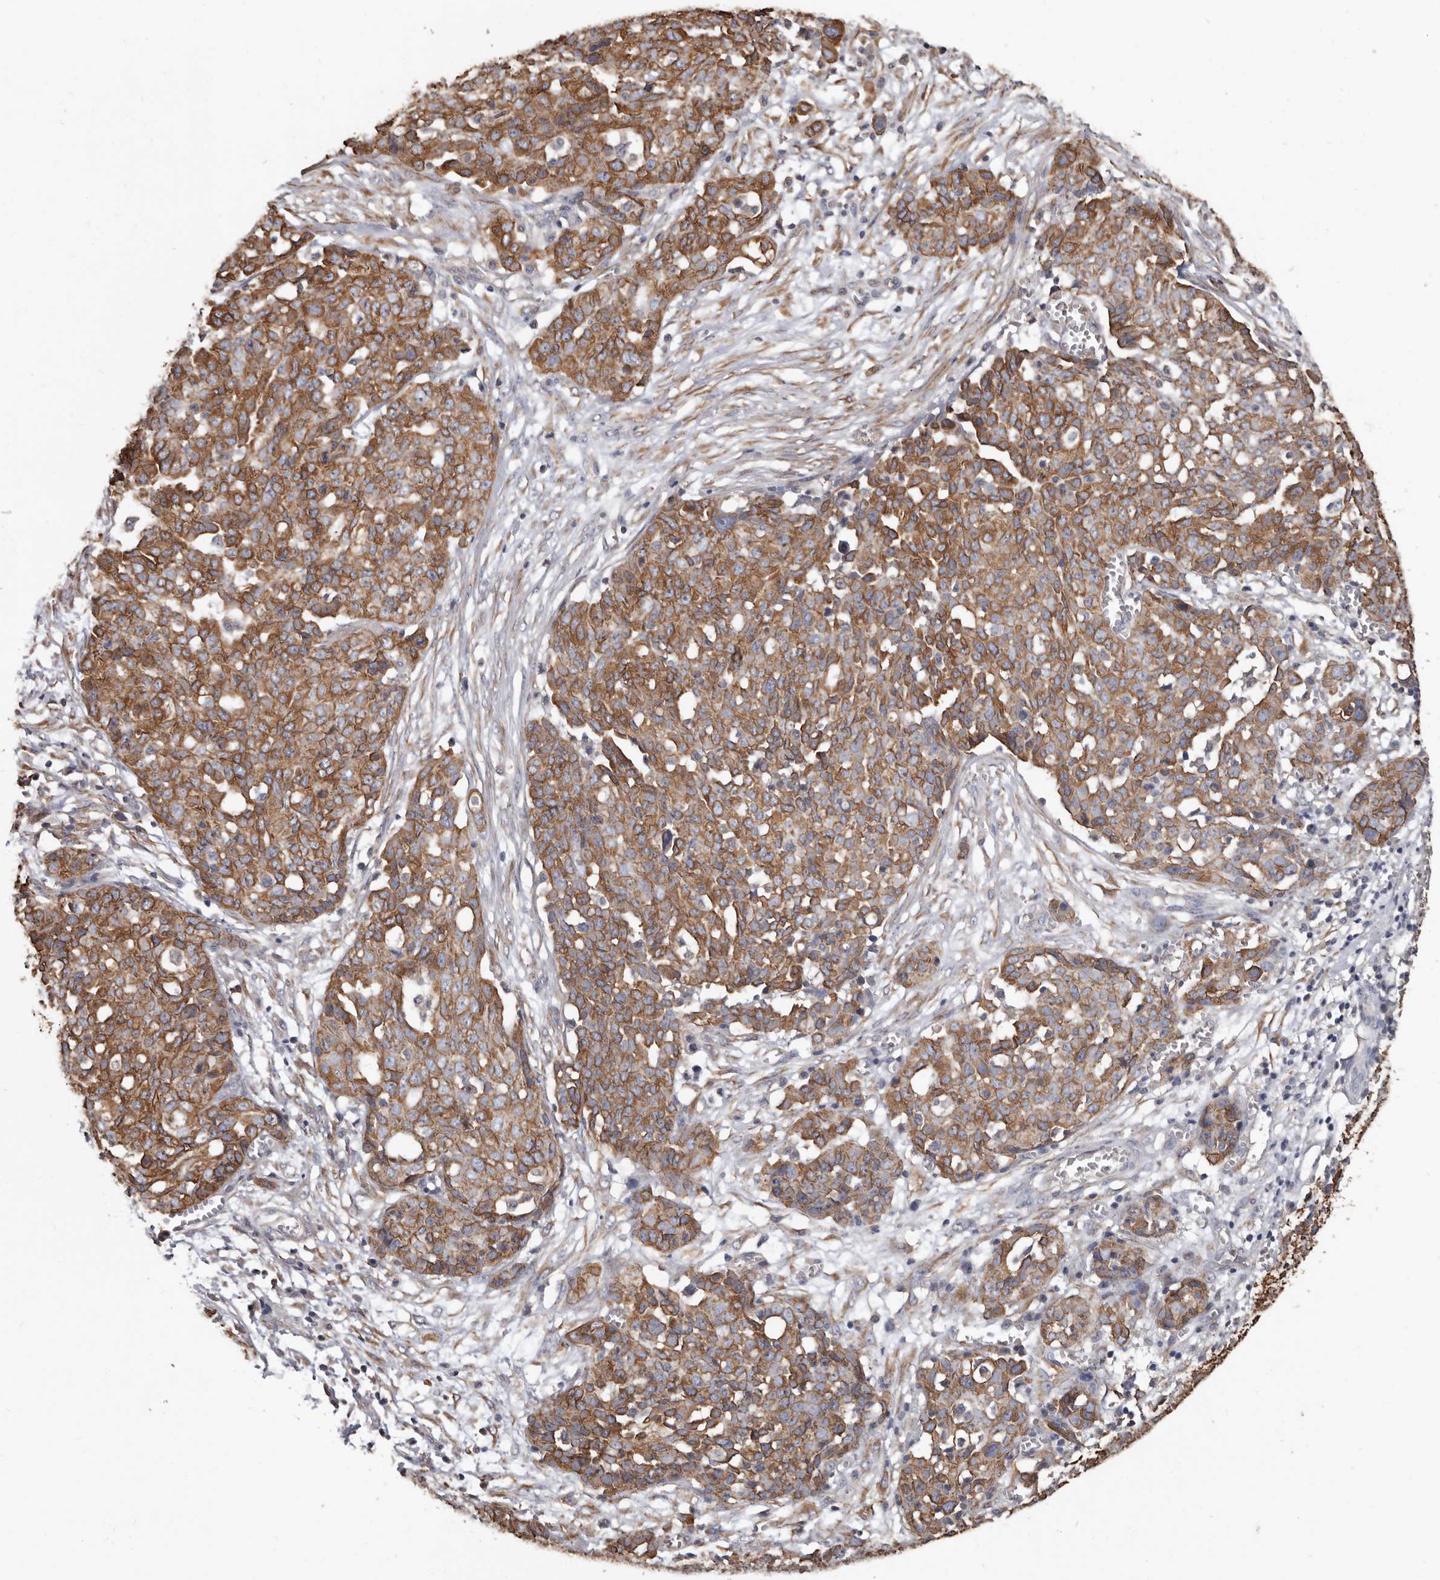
{"staining": {"intensity": "moderate", "quantity": ">75%", "location": "cytoplasmic/membranous"}, "tissue": "ovarian cancer", "cell_type": "Tumor cells", "image_type": "cancer", "snomed": [{"axis": "morphology", "description": "Cystadenocarcinoma, serous, NOS"}, {"axis": "topography", "description": "Soft tissue"}, {"axis": "topography", "description": "Ovary"}], "caption": "Protein expression analysis of human ovarian cancer reveals moderate cytoplasmic/membranous positivity in approximately >75% of tumor cells.", "gene": "MRPL18", "patient": {"sex": "female", "age": 57}}